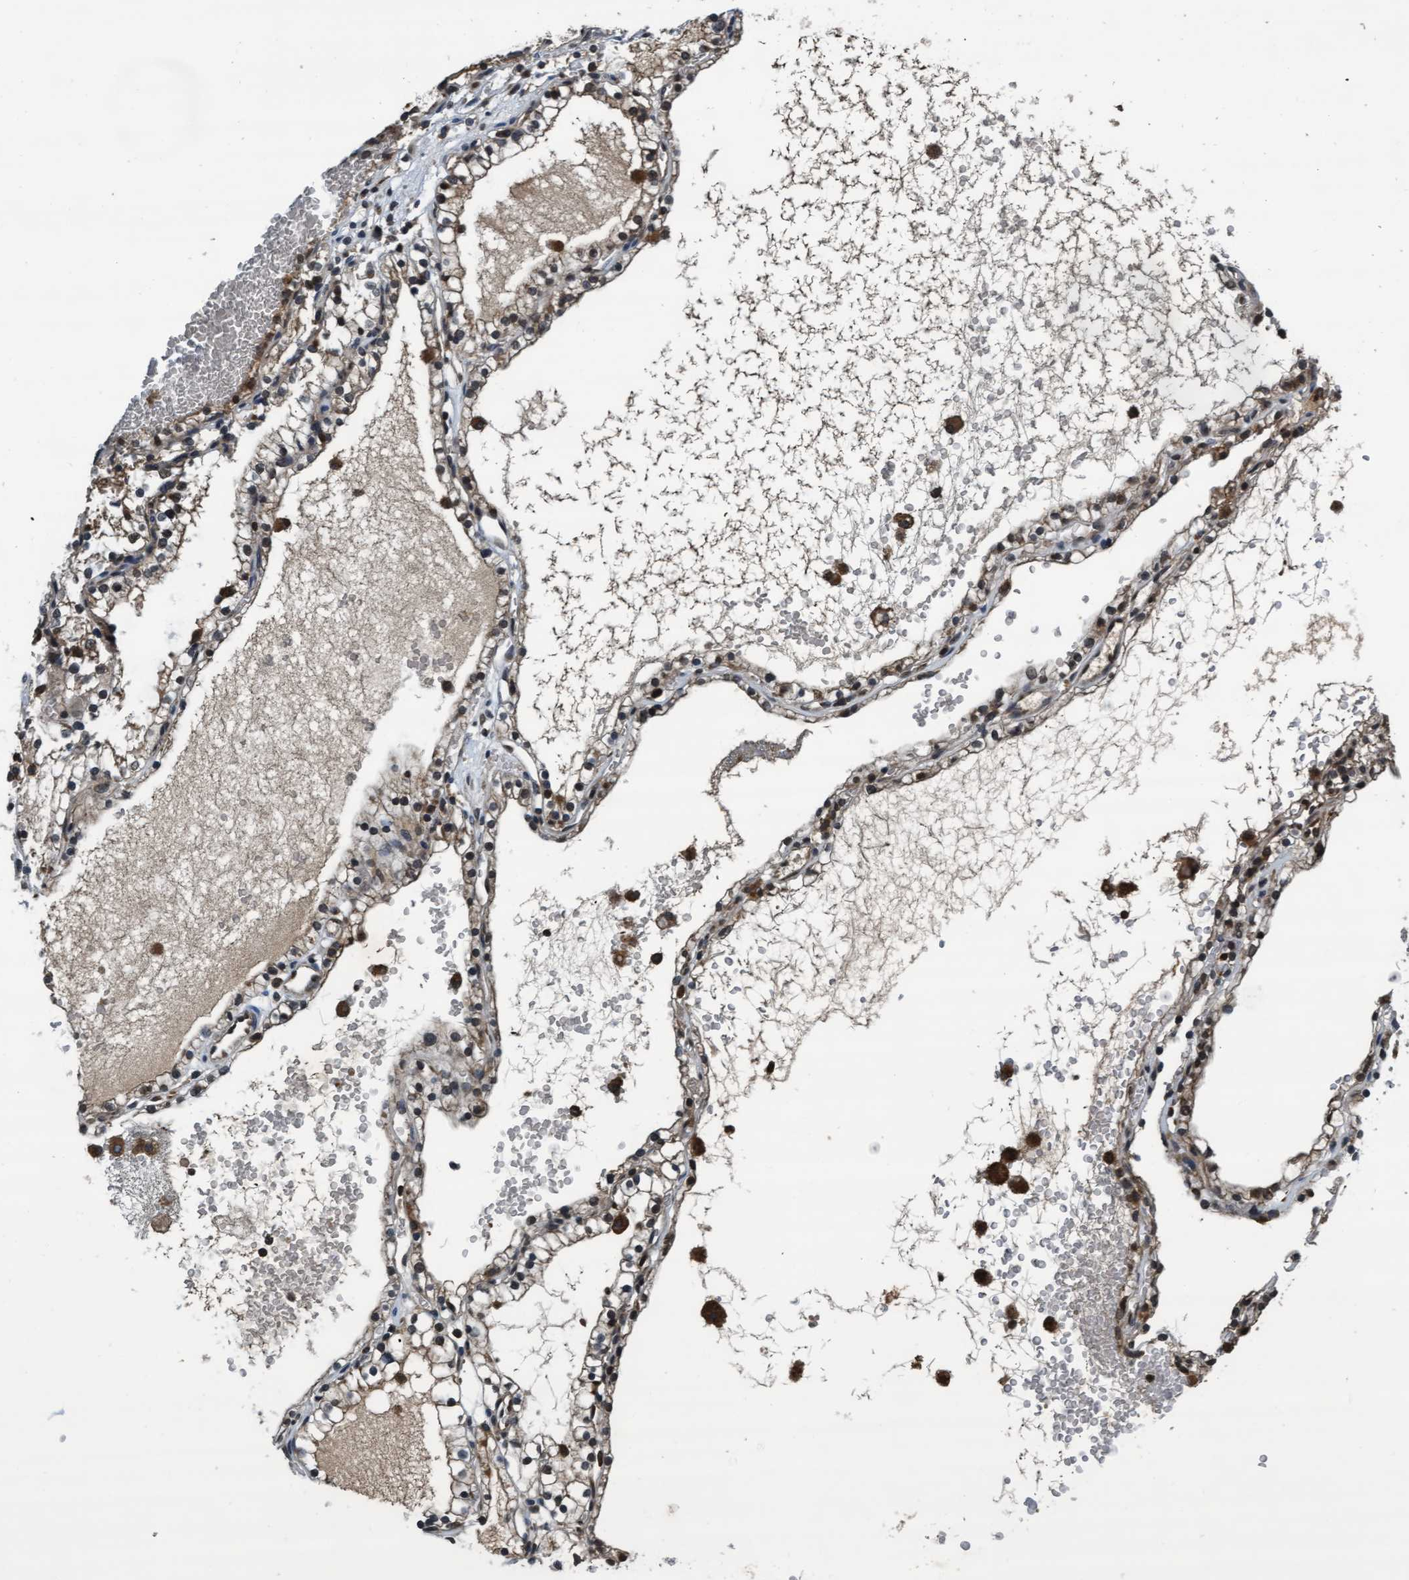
{"staining": {"intensity": "weak", "quantity": ">75%", "location": "nuclear"}, "tissue": "renal cancer", "cell_type": "Tumor cells", "image_type": "cancer", "snomed": [{"axis": "morphology", "description": "Adenocarcinoma, NOS"}, {"axis": "topography", "description": "Kidney"}], "caption": "Immunohistochemistry (IHC) of human renal adenocarcinoma reveals low levels of weak nuclear expression in about >75% of tumor cells. (DAB IHC with brightfield microscopy, high magnification).", "gene": "WASF1", "patient": {"sex": "female", "age": 41}}